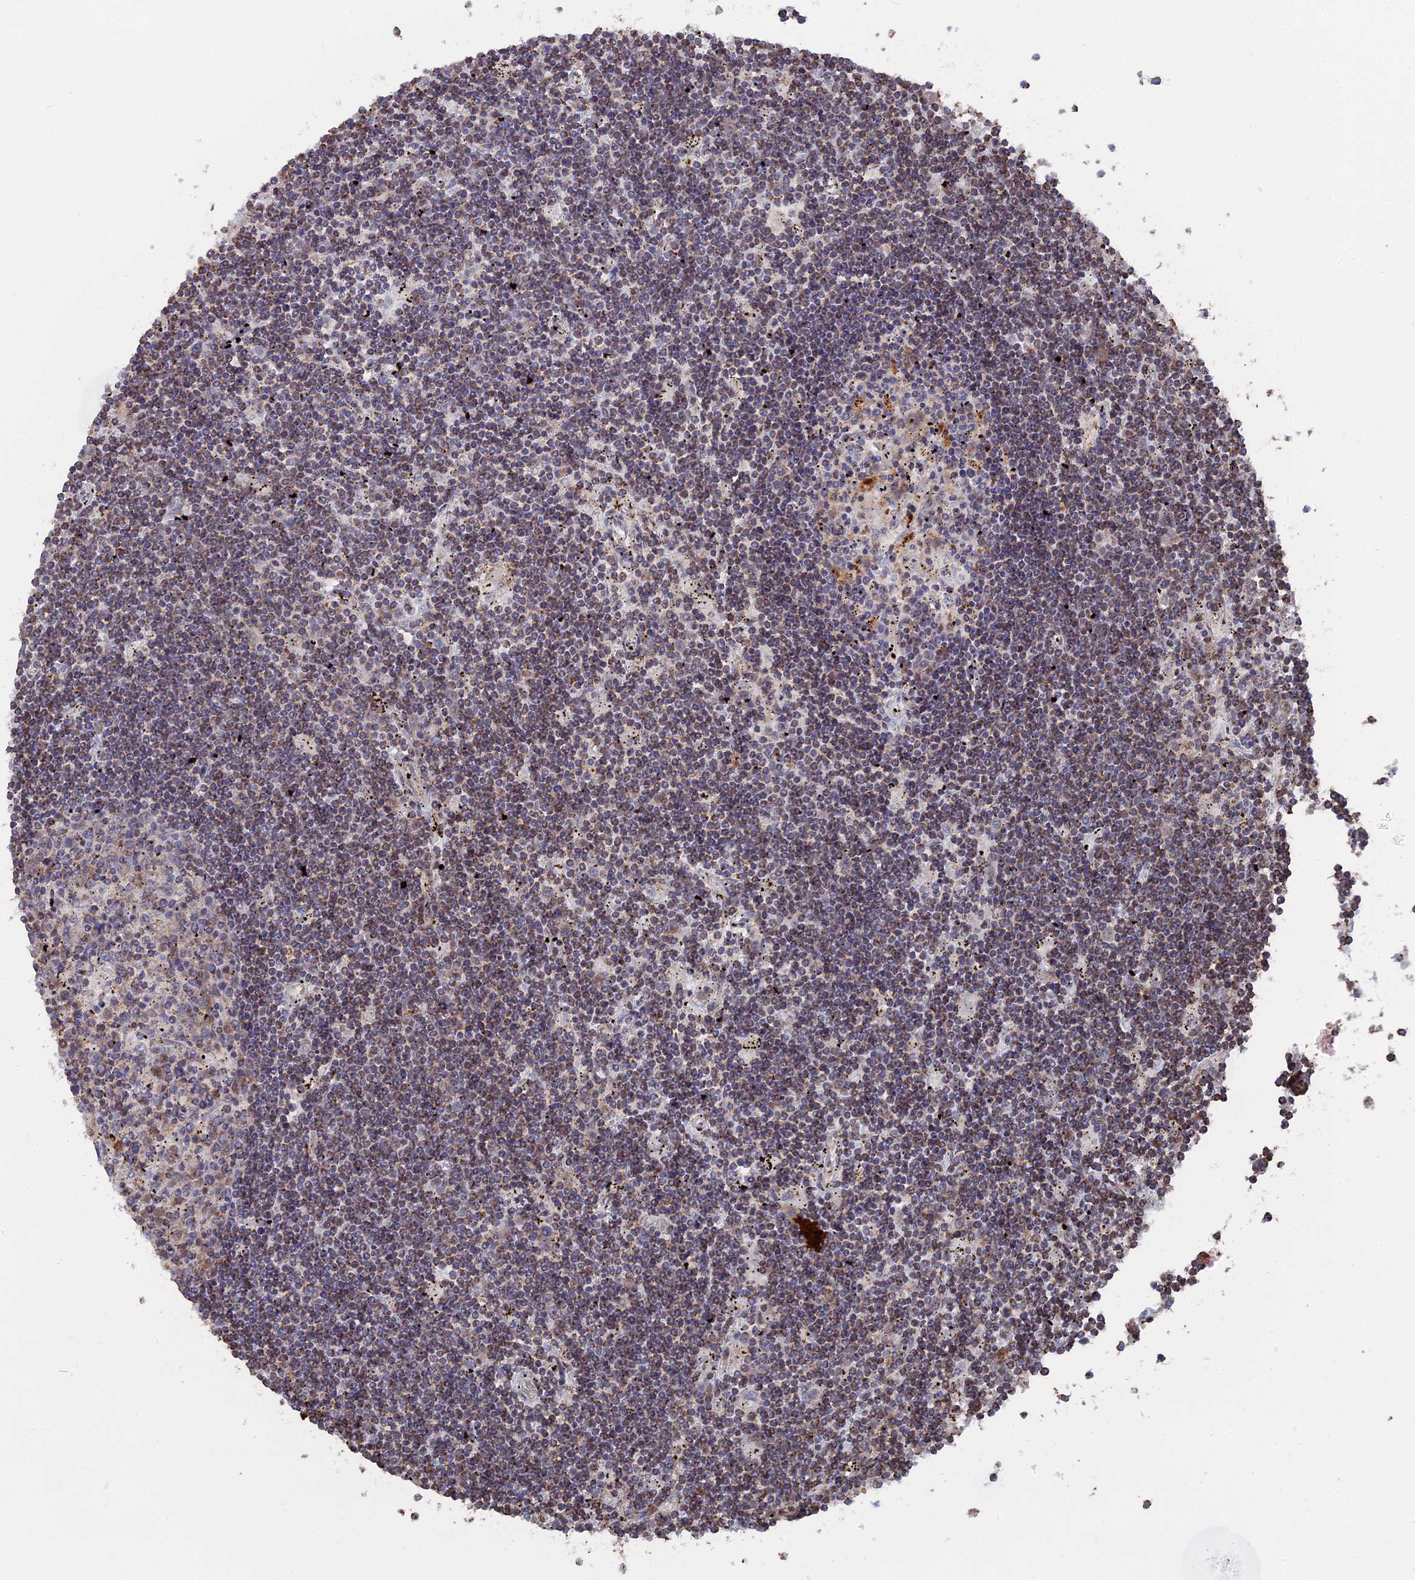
{"staining": {"intensity": "moderate", "quantity": "25%-75%", "location": "cytoplasmic/membranous"}, "tissue": "lymphoma", "cell_type": "Tumor cells", "image_type": "cancer", "snomed": [{"axis": "morphology", "description": "Malignant lymphoma, non-Hodgkin's type, Low grade"}, {"axis": "topography", "description": "Spleen"}], "caption": "A histopathology image showing moderate cytoplasmic/membranous positivity in about 25%-75% of tumor cells in lymphoma, as visualized by brown immunohistochemical staining.", "gene": "SMG9", "patient": {"sex": "male", "age": 76}}